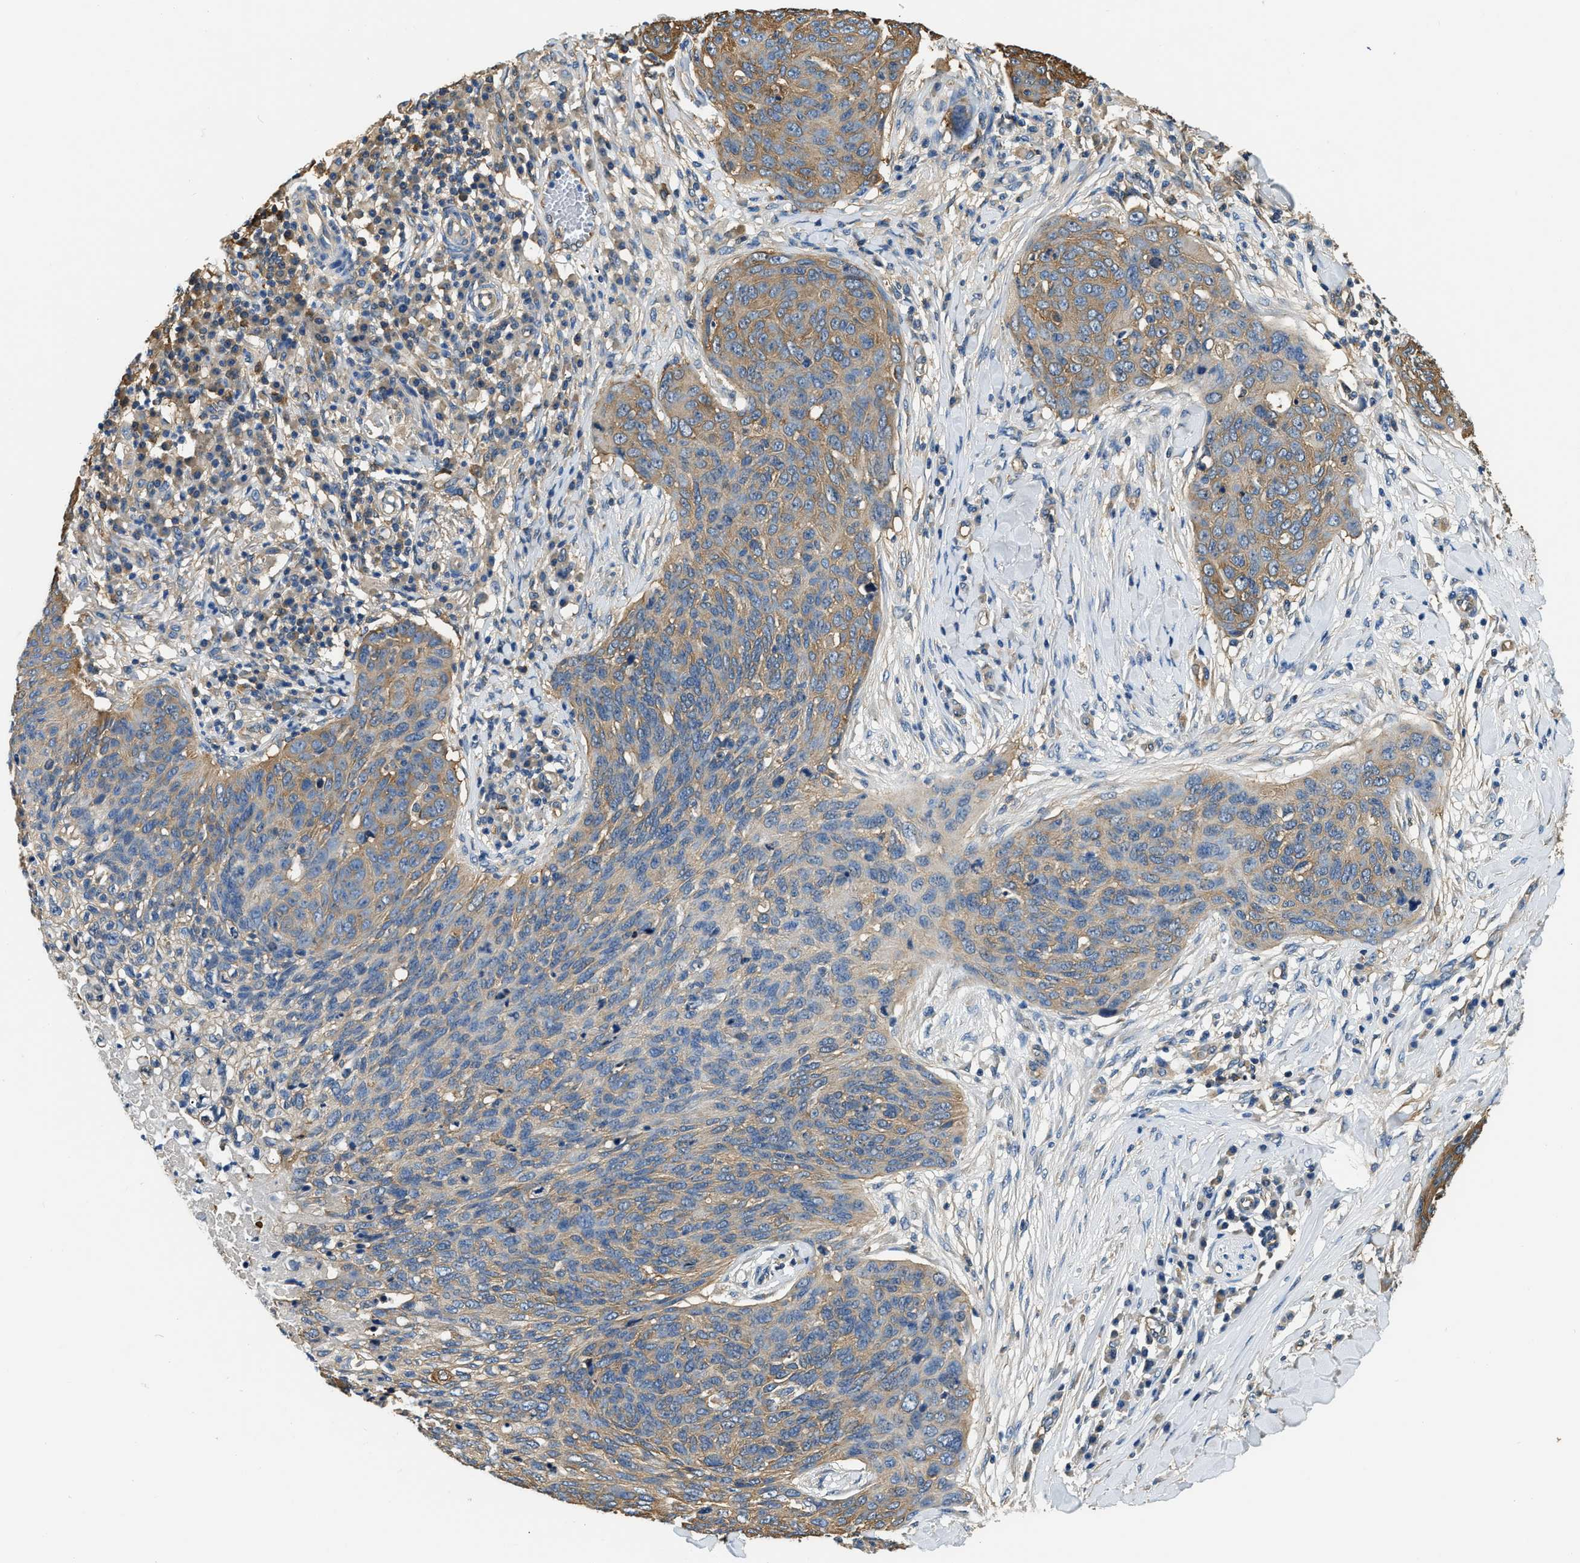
{"staining": {"intensity": "moderate", "quantity": ">75%", "location": "cytoplasmic/membranous"}, "tissue": "skin cancer", "cell_type": "Tumor cells", "image_type": "cancer", "snomed": [{"axis": "morphology", "description": "Squamous cell carcinoma in situ, NOS"}, {"axis": "morphology", "description": "Squamous cell carcinoma, NOS"}, {"axis": "topography", "description": "Skin"}], "caption": "This is a photomicrograph of immunohistochemistry (IHC) staining of skin squamous cell carcinoma, which shows moderate staining in the cytoplasmic/membranous of tumor cells.", "gene": "PPP2R1B", "patient": {"sex": "male", "age": 93}}